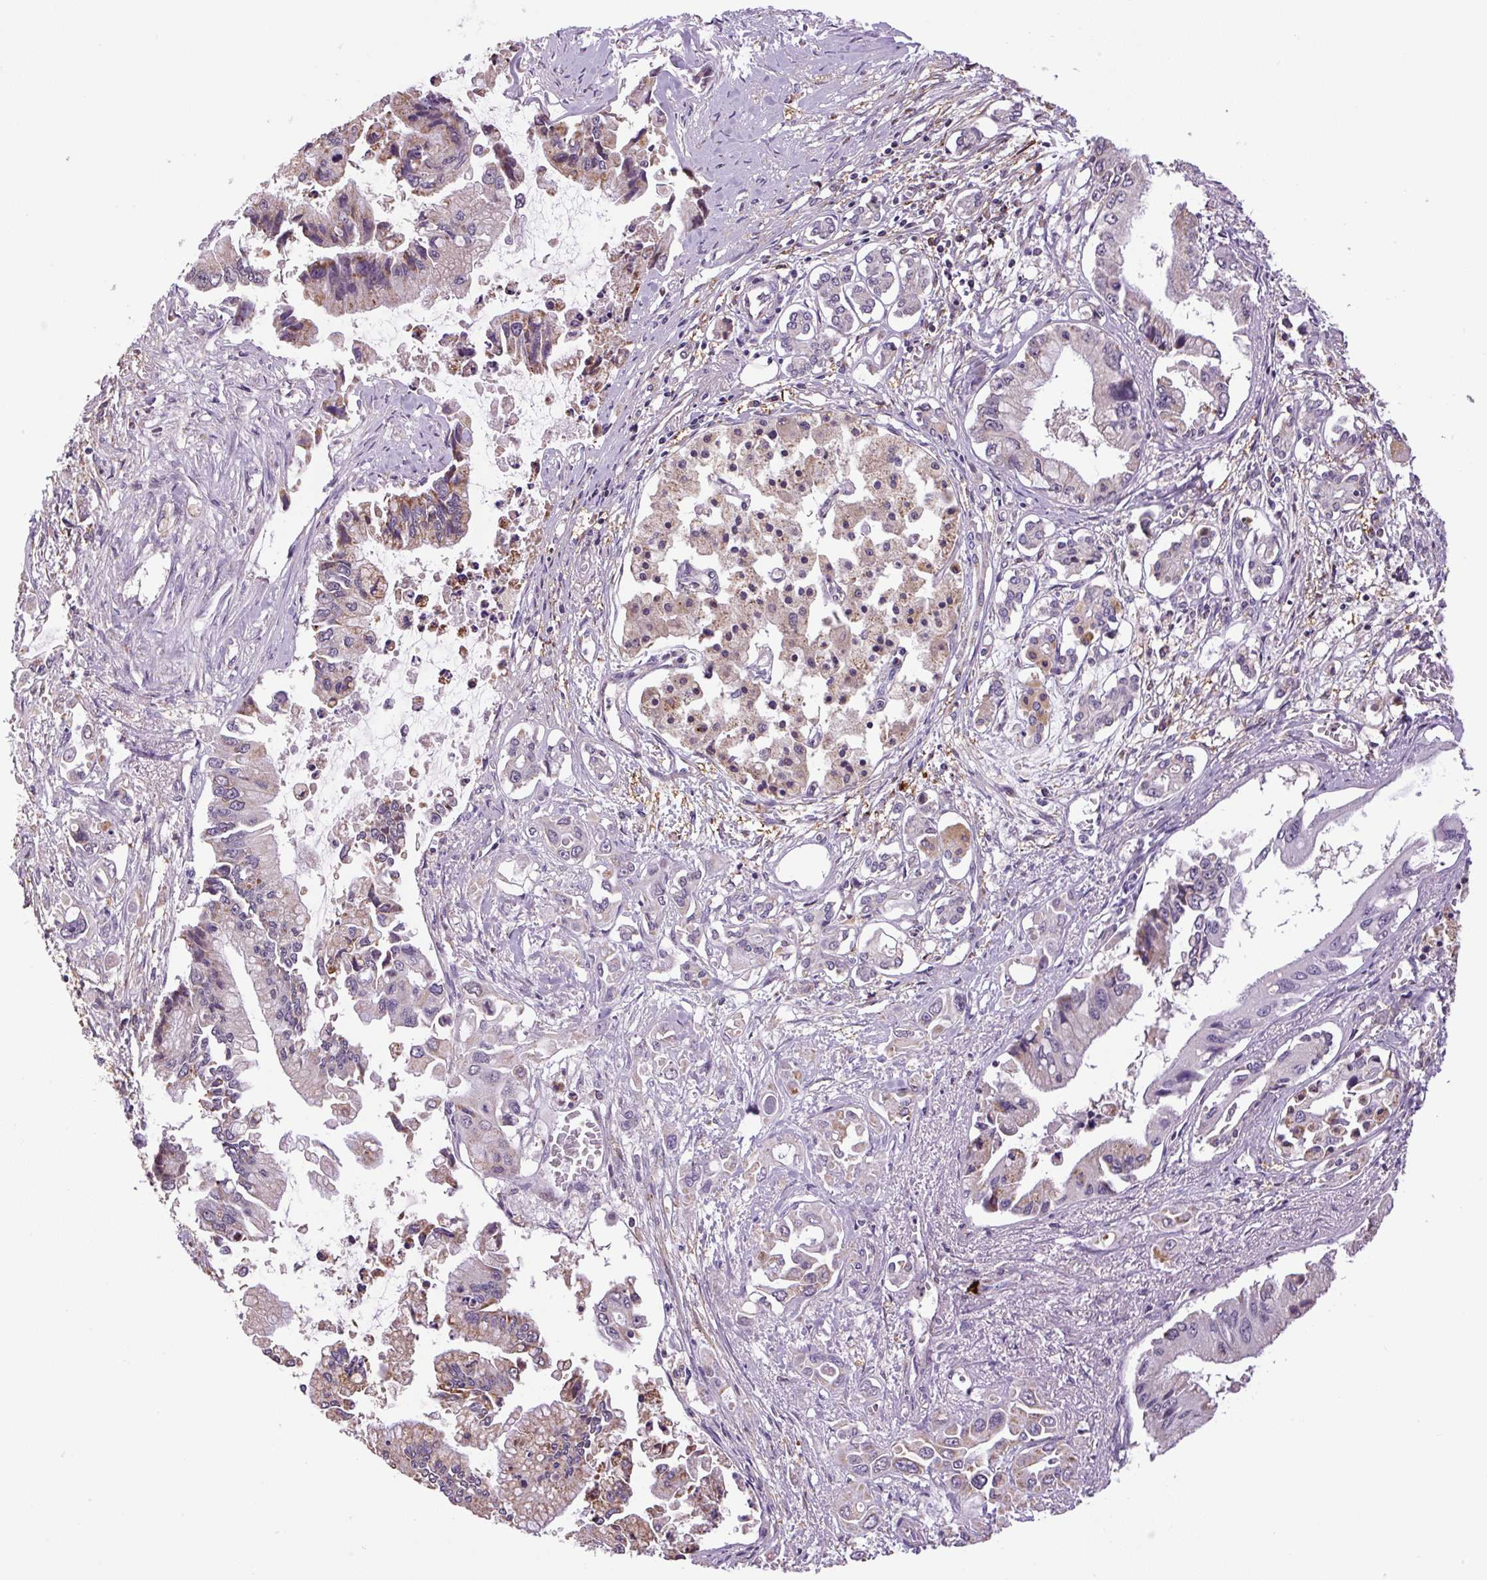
{"staining": {"intensity": "moderate", "quantity": "<25%", "location": "cytoplasmic/membranous"}, "tissue": "pancreatic cancer", "cell_type": "Tumor cells", "image_type": "cancer", "snomed": [{"axis": "morphology", "description": "Adenocarcinoma, NOS"}, {"axis": "topography", "description": "Pancreas"}], "caption": "About <25% of tumor cells in human pancreatic cancer exhibit moderate cytoplasmic/membranous protein staining as visualized by brown immunohistochemical staining.", "gene": "SGF29", "patient": {"sex": "male", "age": 84}}